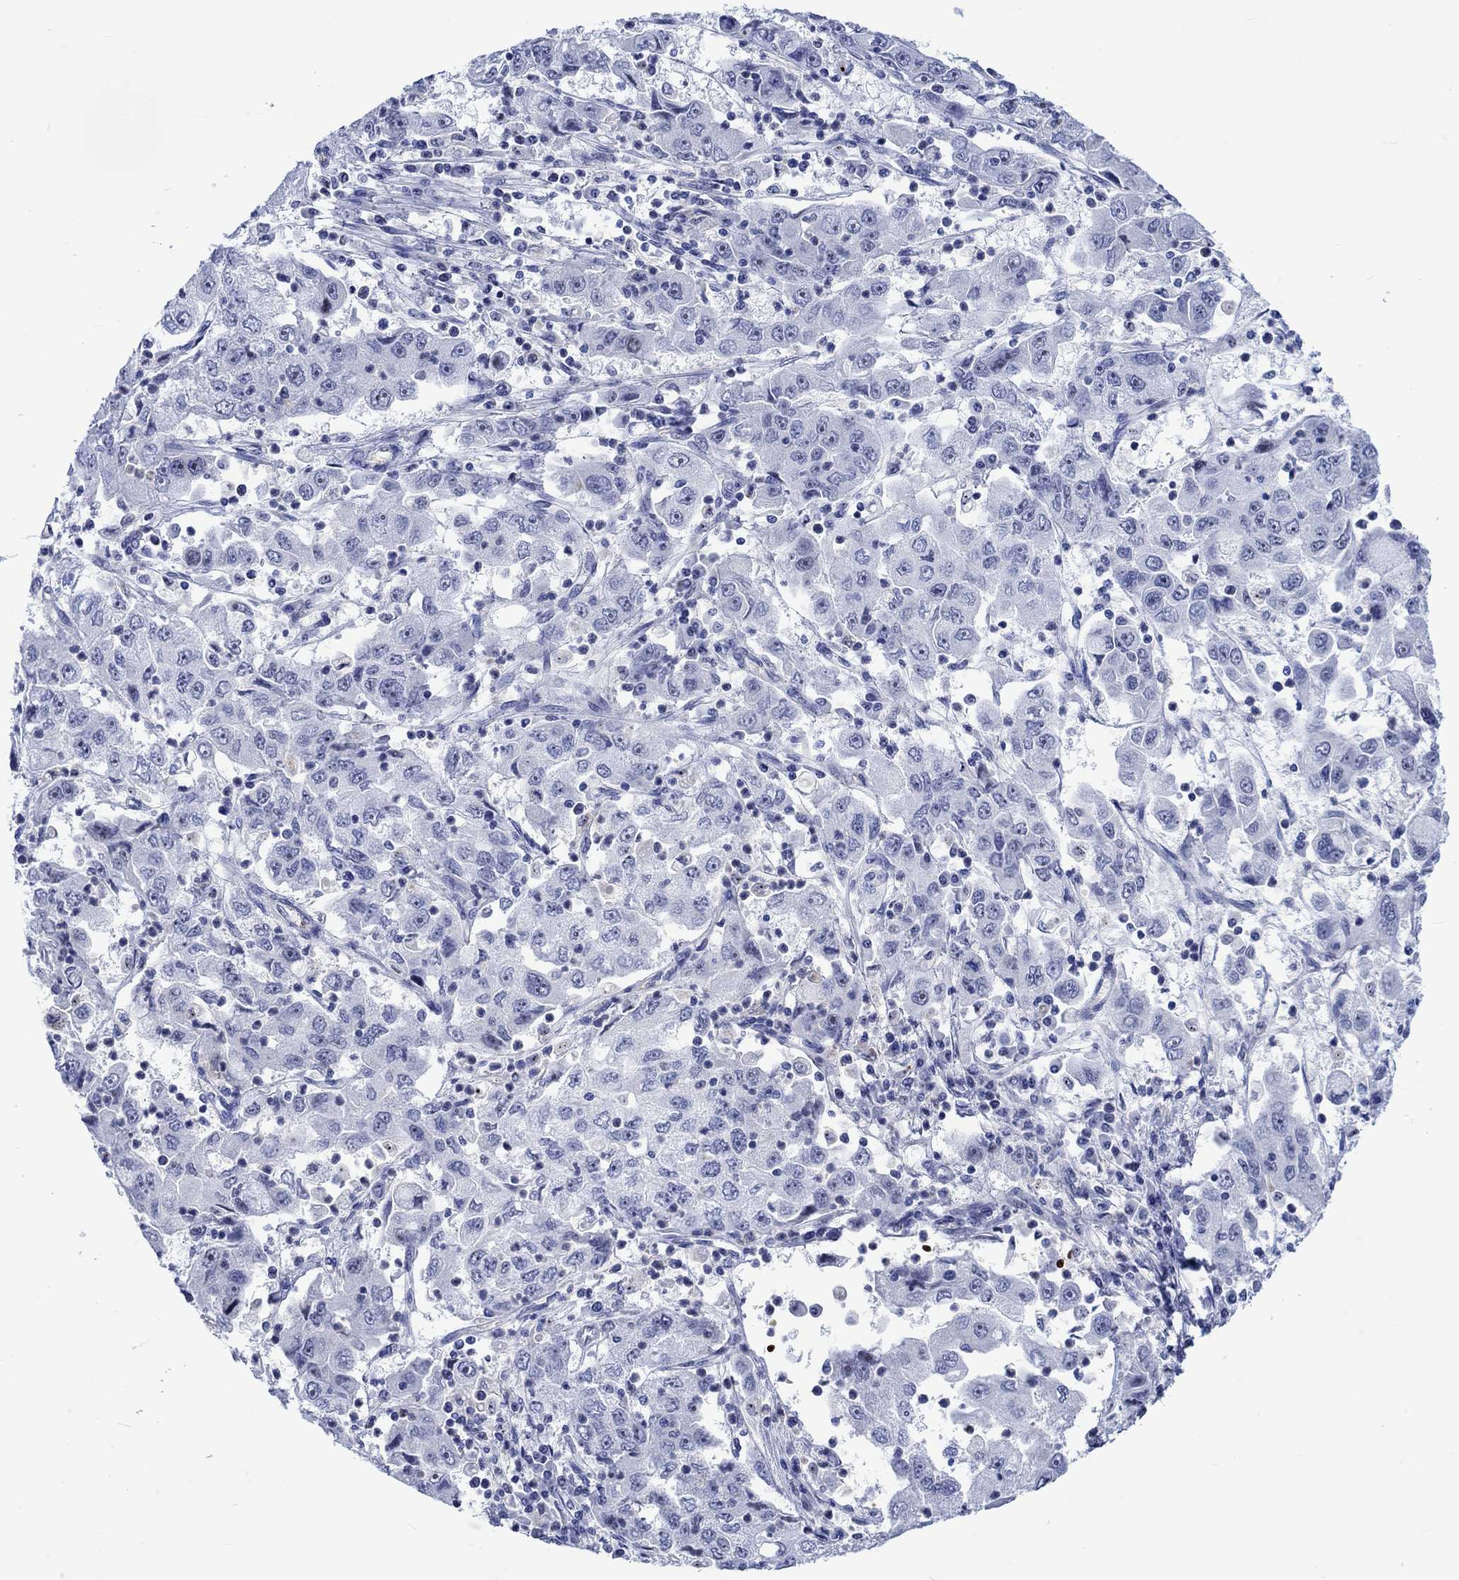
{"staining": {"intensity": "negative", "quantity": "none", "location": "none"}, "tissue": "cervical cancer", "cell_type": "Tumor cells", "image_type": "cancer", "snomed": [{"axis": "morphology", "description": "Squamous cell carcinoma, NOS"}, {"axis": "topography", "description": "Cervix"}], "caption": "Squamous cell carcinoma (cervical) was stained to show a protein in brown. There is no significant positivity in tumor cells. (DAB immunohistochemistry, high magnification).", "gene": "ZNF446", "patient": {"sex": "female", "age": 36}}